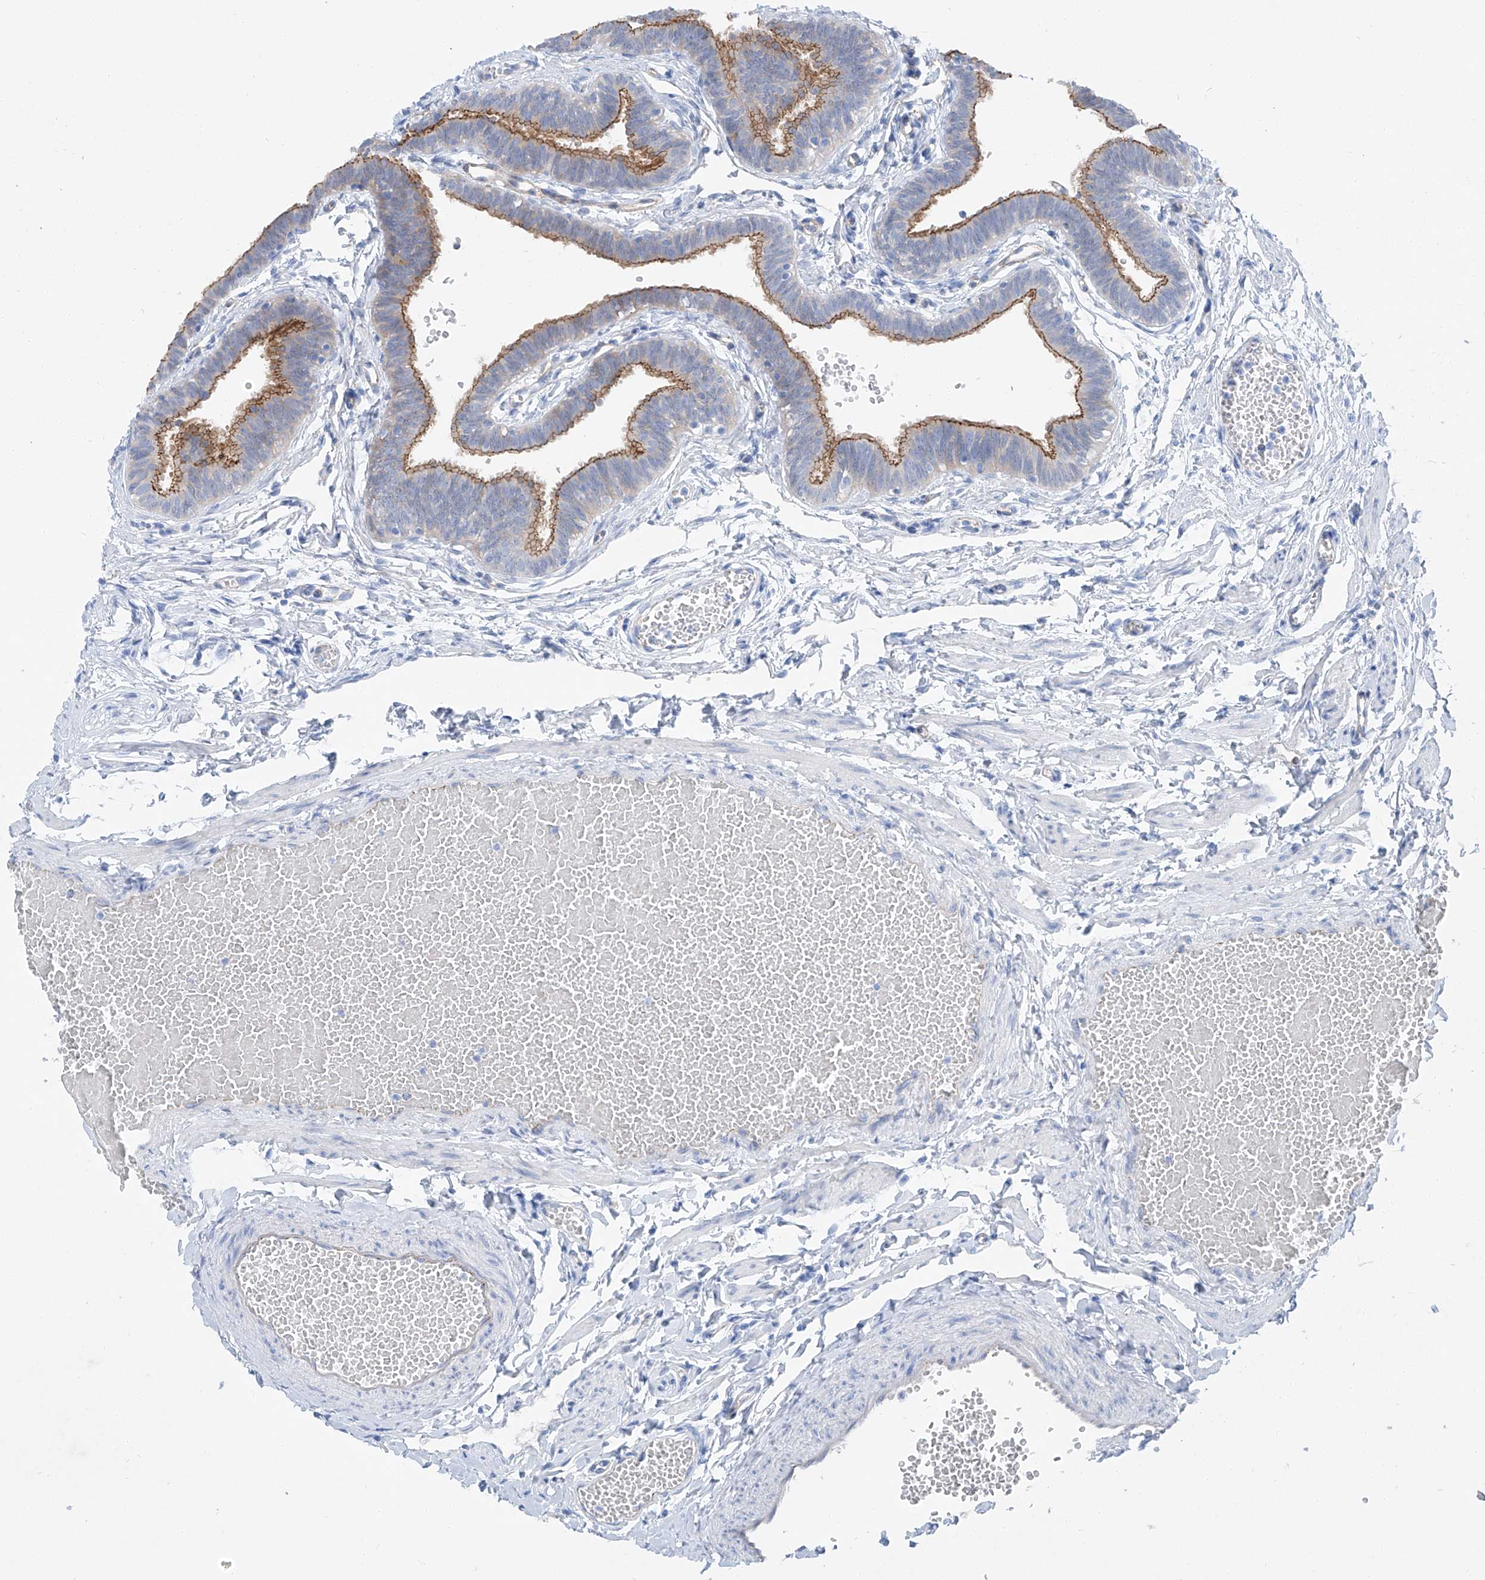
{"staining": {"intensity": "moderate", "quantity": ">75%", "location": "cytoplasmic/membranous"}, "tissue": "fallopian tube", "cell_type": "Glandular cells", "image_type": "normal", "snomed": [{"axis": "morphology", "description": "Normal tissue, NOS"}, {"axis": "topography", "description": "Fallopian tube"}, {"axis": "topography", "description": "Ovary"}], "caption": "Glandular cells reveal medium levels of moderate cytoplasmic/membranous staining in about >75% of cells in benign fallopian tube.", "gene": "MAGI1", "patient": {"sex": "female", "age": 23}}